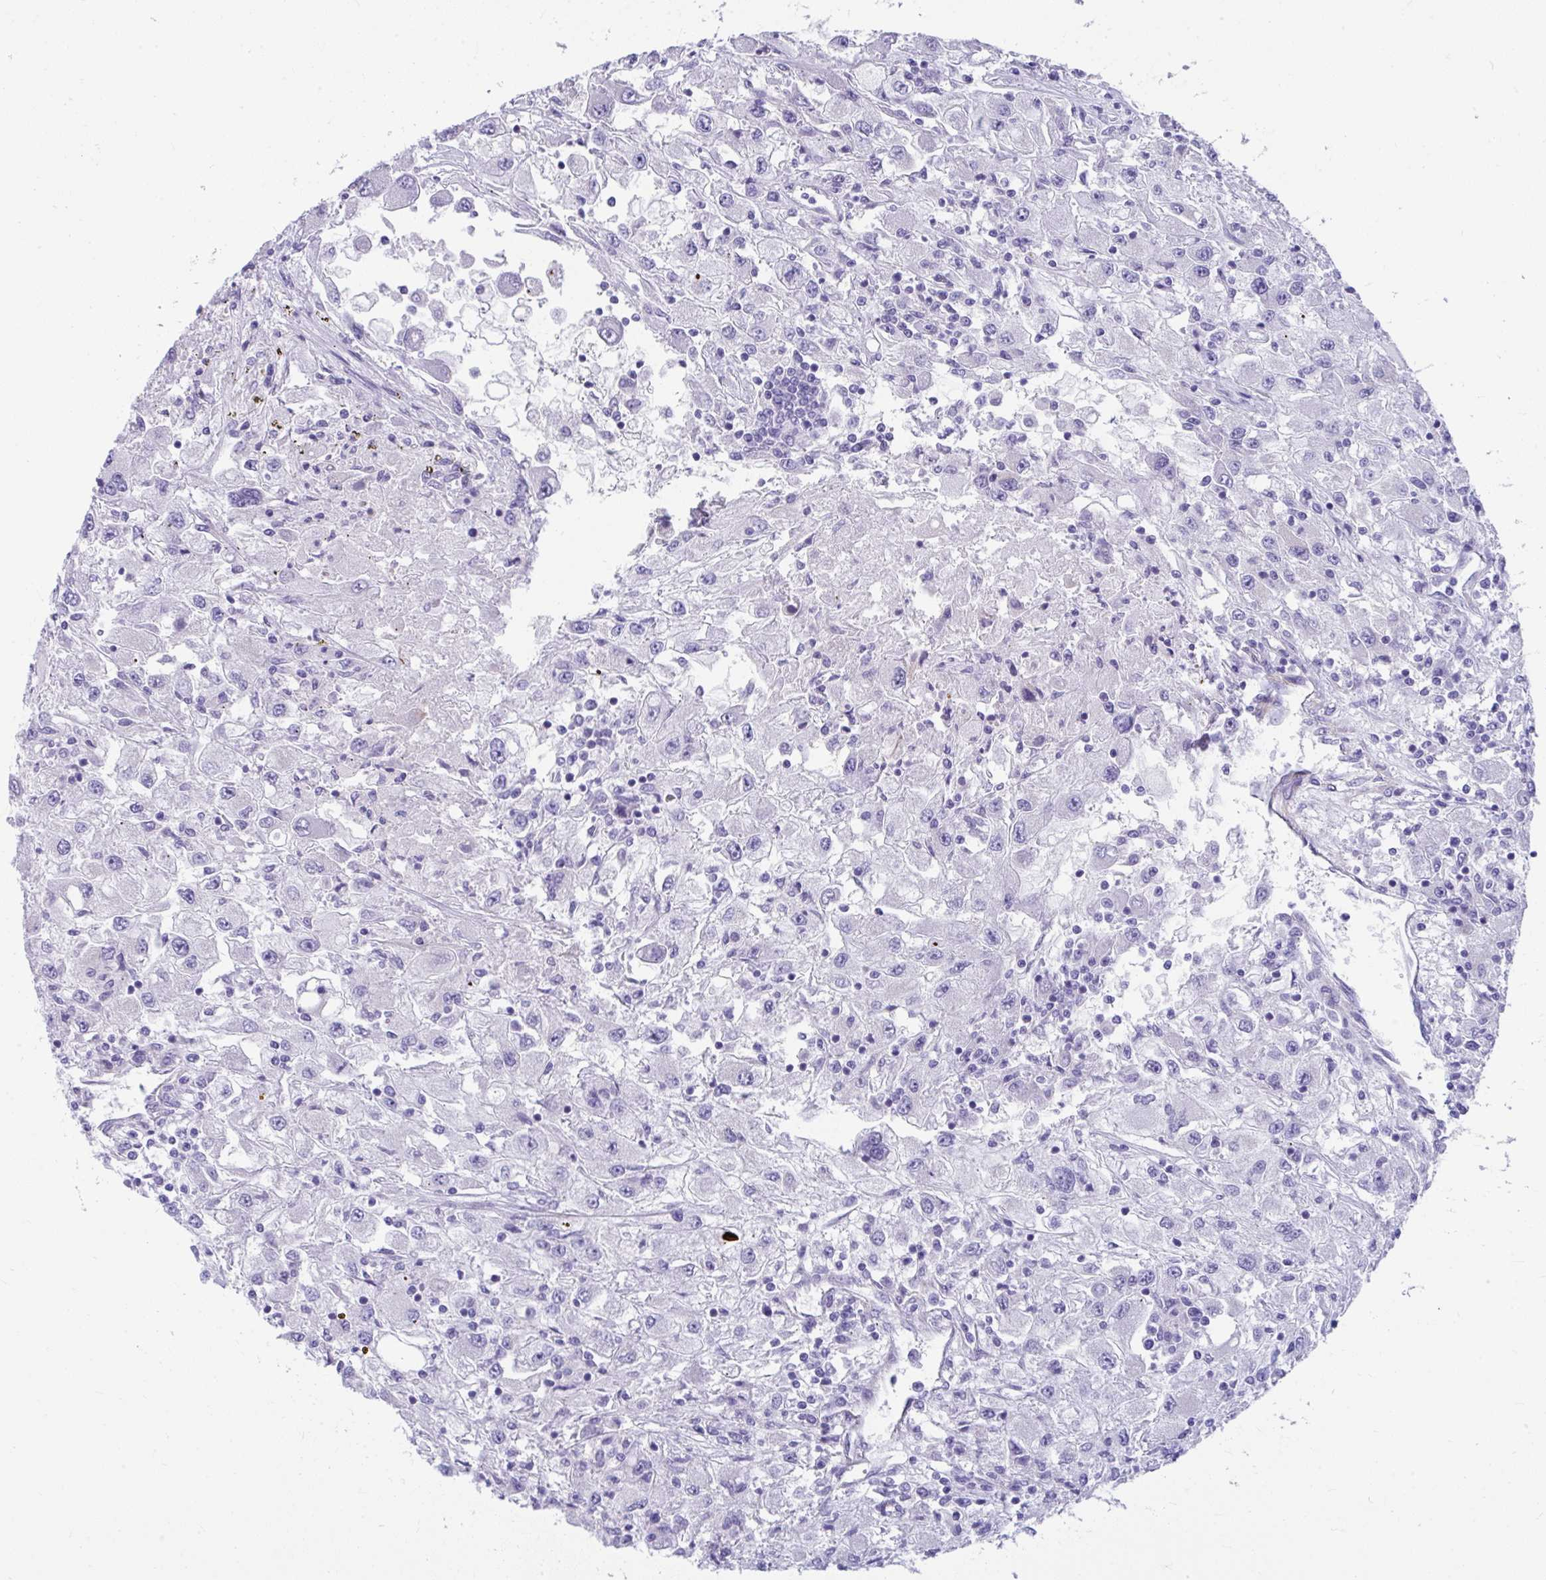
{"staining": {"intensity": "negative", "quantity": "none", "location": "none"}, "tissue": "renal cancer", "cell_type": "Tumor cells", "image_type": "cancer", "snomed": [{"axis": "morphology", "description": "Adenocarcinoma, NOS"}, {"axis": "topography", "description": "Kidney"}], "caption": "Immunohistochemistry of human adenocarcinoma (renal) demonstrates no expression in tumor cells.", "gene": "ISL1", "patient": {"sex": "female", "age": 67}}